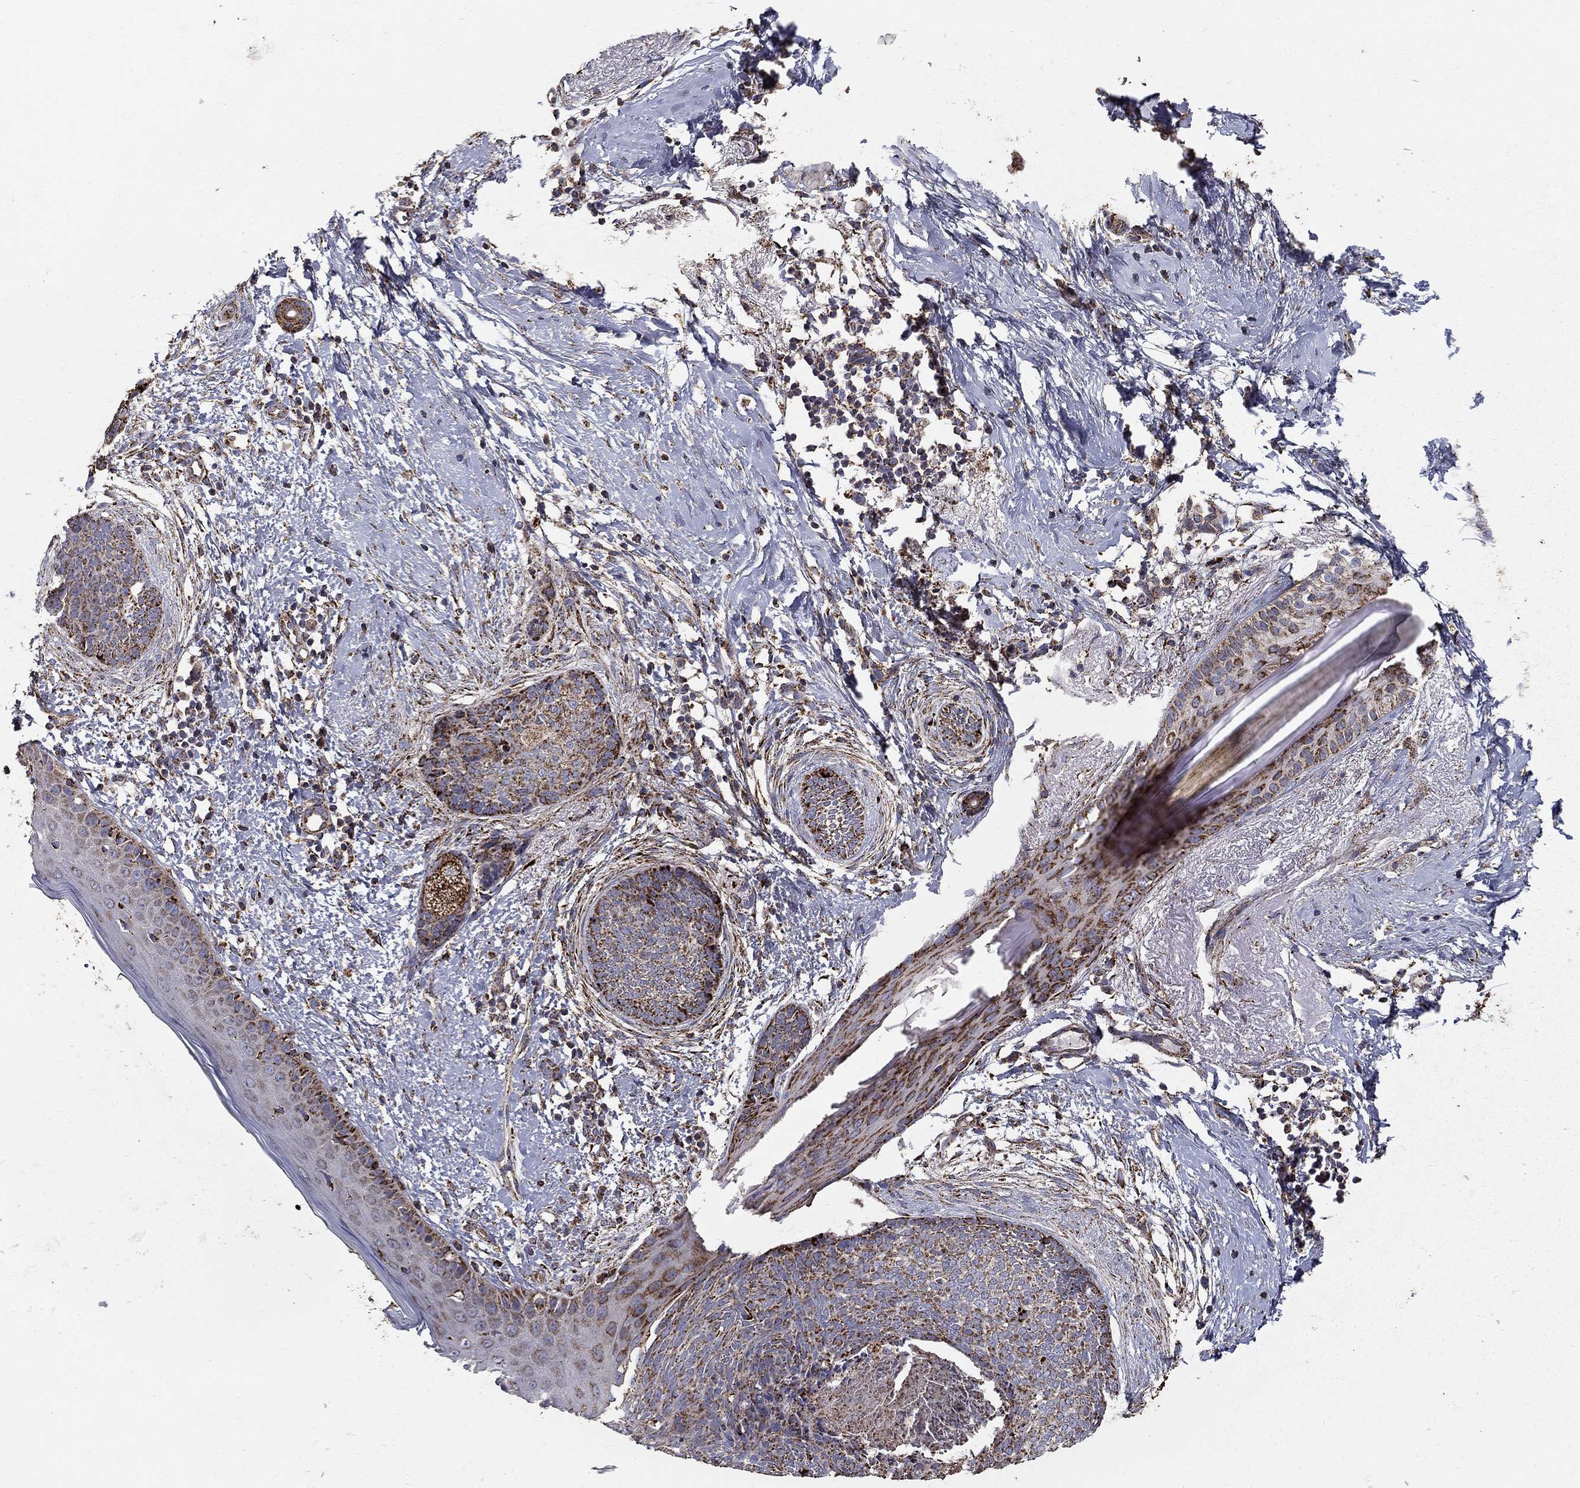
{"staining": {"intensity": "strong", "quantity": "25%-75%", "location": "cytoplasmic/membranous"}, "tissue": "skin cancer", "cell_type": "Tumor cells", "image_type": "cancer", "snomed": [{"axis": "morphology", "description": "Basal cell carcinoma"}, {"axis": "topography", "description": "Skin"}], "caption": "DAB (3,3'-diaminobenzidine) immunohistochemical staining of skin cancer exhibits strong cytoplasmic/membranous protein expression in approximately 25%-75% of tumor cells. (DAB IHC with brightfield microscopy, high magnification).", "gene": "GCSH", "patient": {"sex": "female", "age": 65}}